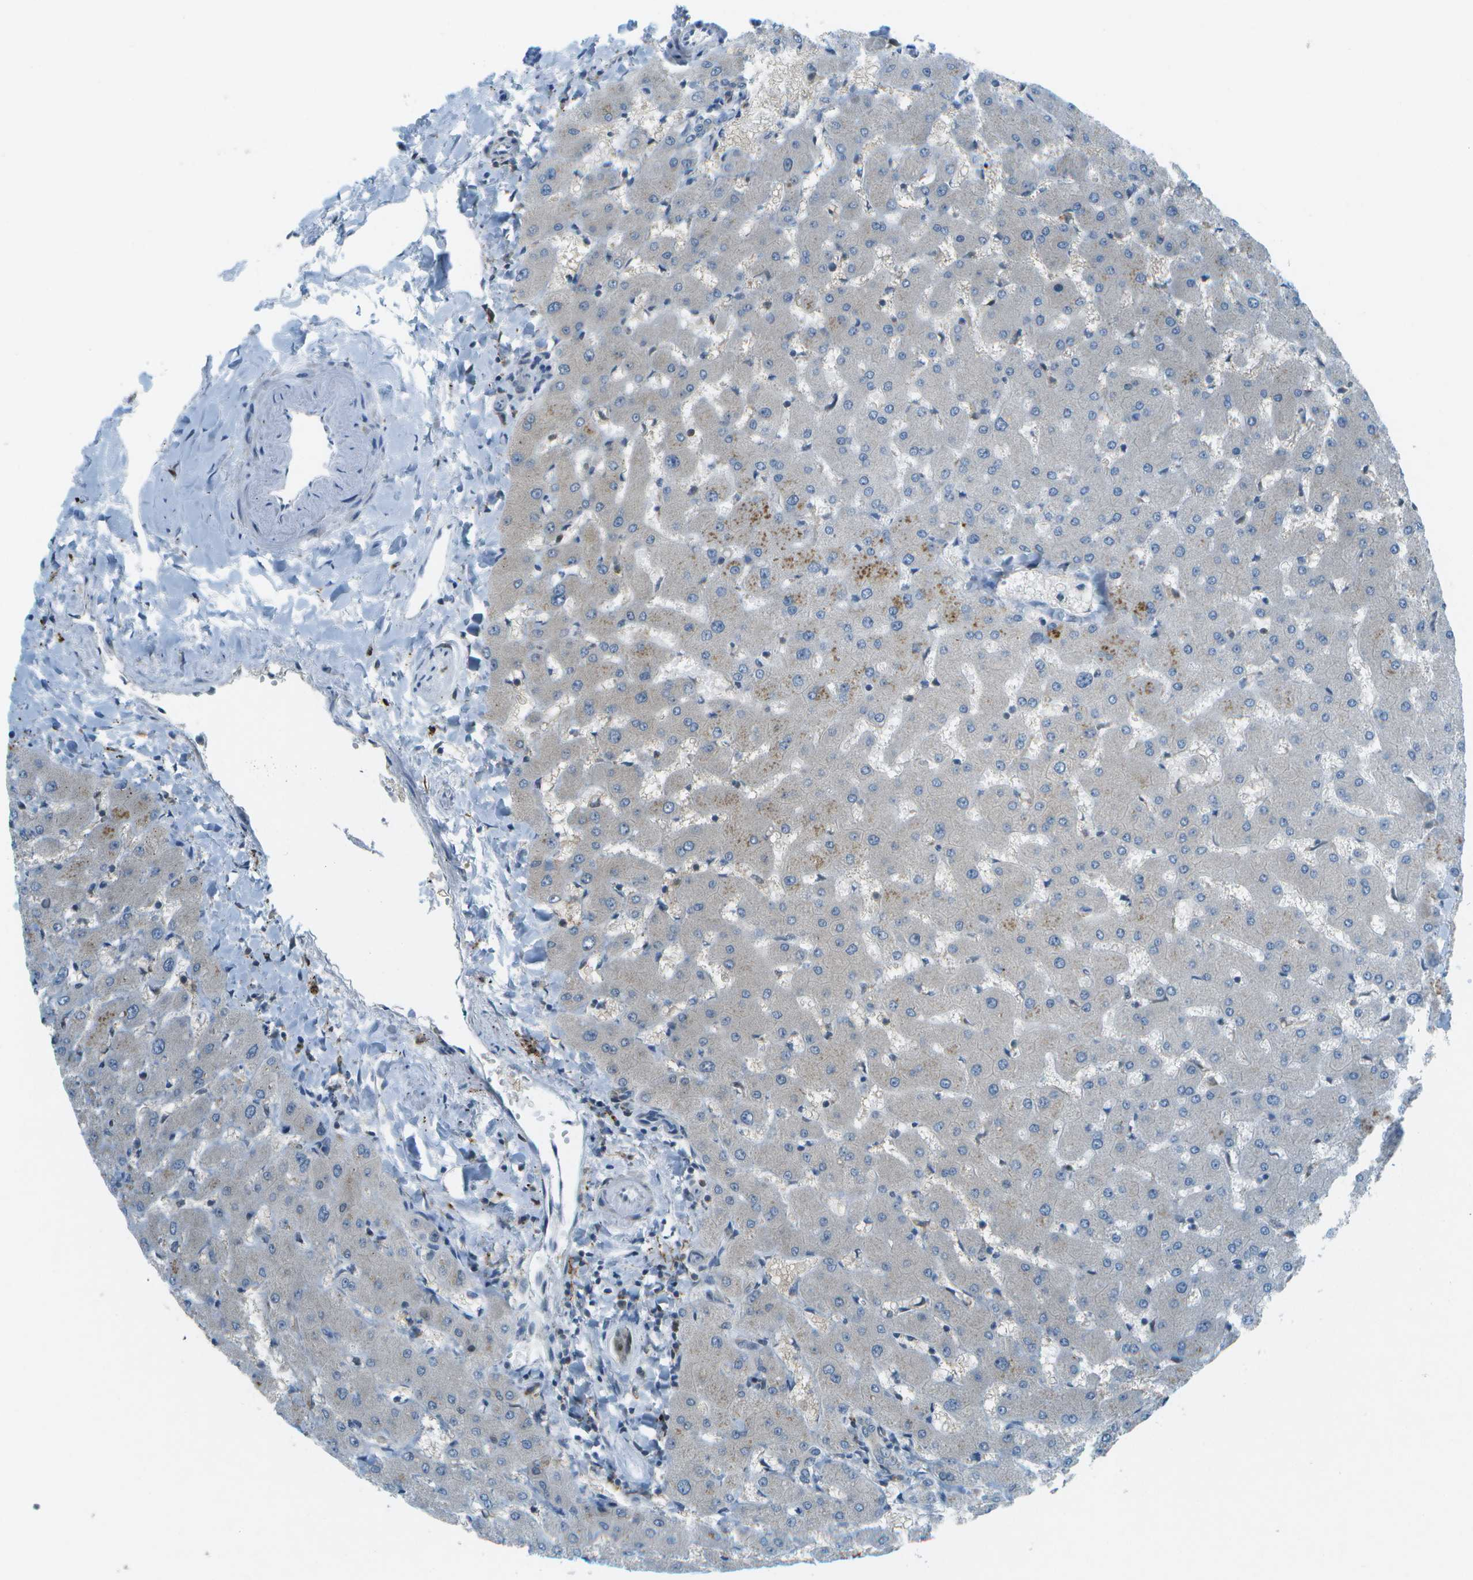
{"staining": {"intensity": "weak", "quantity": "<25%", "location": "cytoplasmic/membranous"}, "tissue": "liver", "cell_type": "Cholangiocytes", "image_type": "normal", "snomed": [{"axis": "morphology", "description": "Normal tissue, NOS"}, {"axis": "topography", "description": "Liver"}], "caption": "Immunohistochemical staining of normal human liver displays no significant positivity in cholangiocytes. (Brightfield microscopy of DAB immunohistochemistry (IHC) at high magnification).", "gene": "CDH23", "patient": {"sex": "female", "age": 63}}